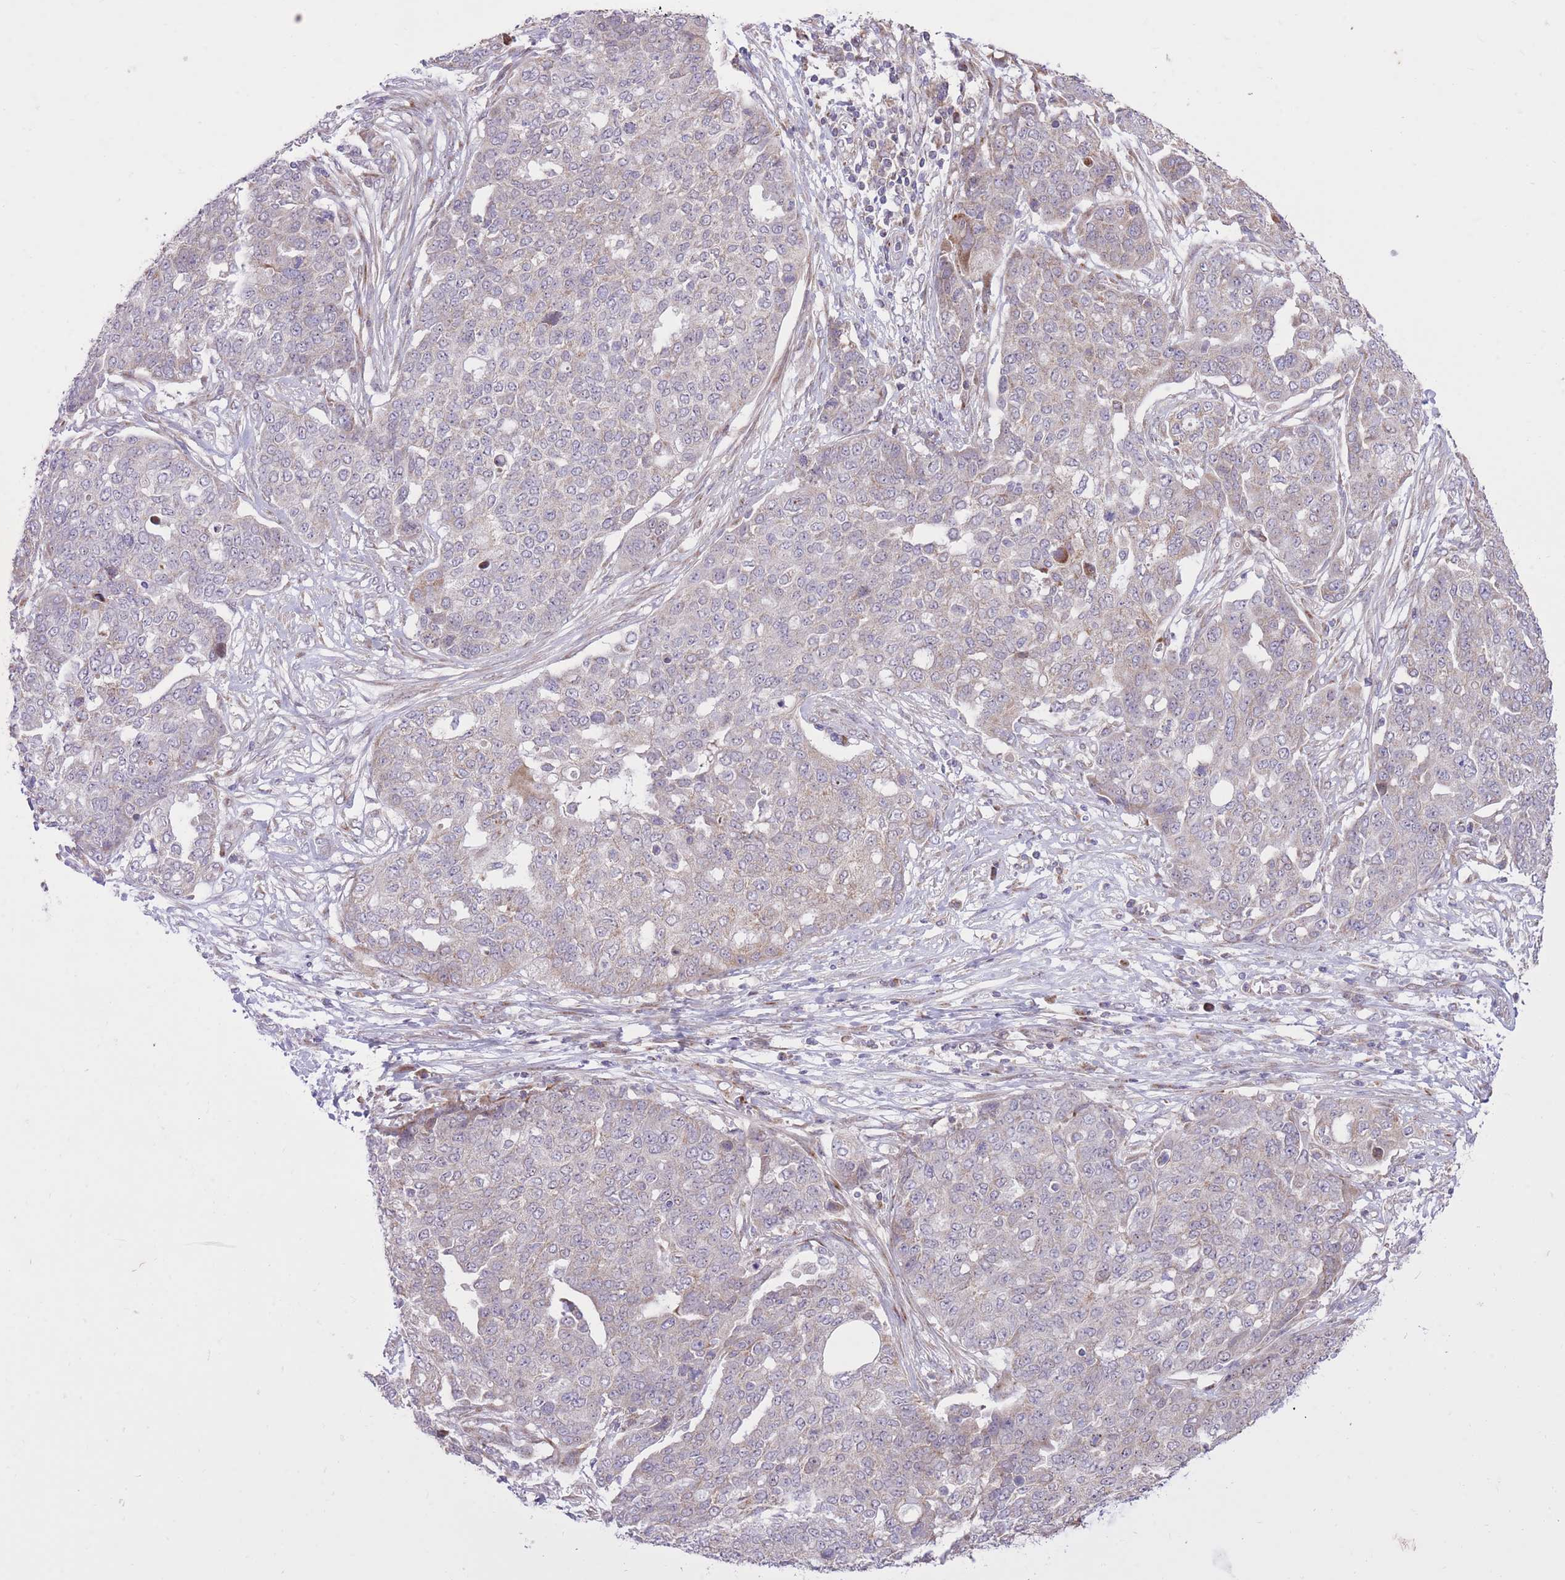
{"staining": {"intensity": "negative", "quantity": "none", "location": "none"}, "tissue": "ovarian cancer", "cell_type": "Tumor cells", "image_type": "cancer", "snomed": [{"axis": "morphology", "description": "Cystadenocarcinoma, serous, NOS"}, {"axis": "topography", "description": "Soft tissue"}, {"axis": "topography", "description": "Ovary"}], "caption": "This micrograph is of ovarian cancer (serous cystadenocarcinoma) stained with immunohistochemistry (IHC) to label a protein in brown with the nuclei are counter-stained blue. There is no staining in tumor cells.", "gene": "SLC4A4", "patient": {"sex": "female", "age": 57}}